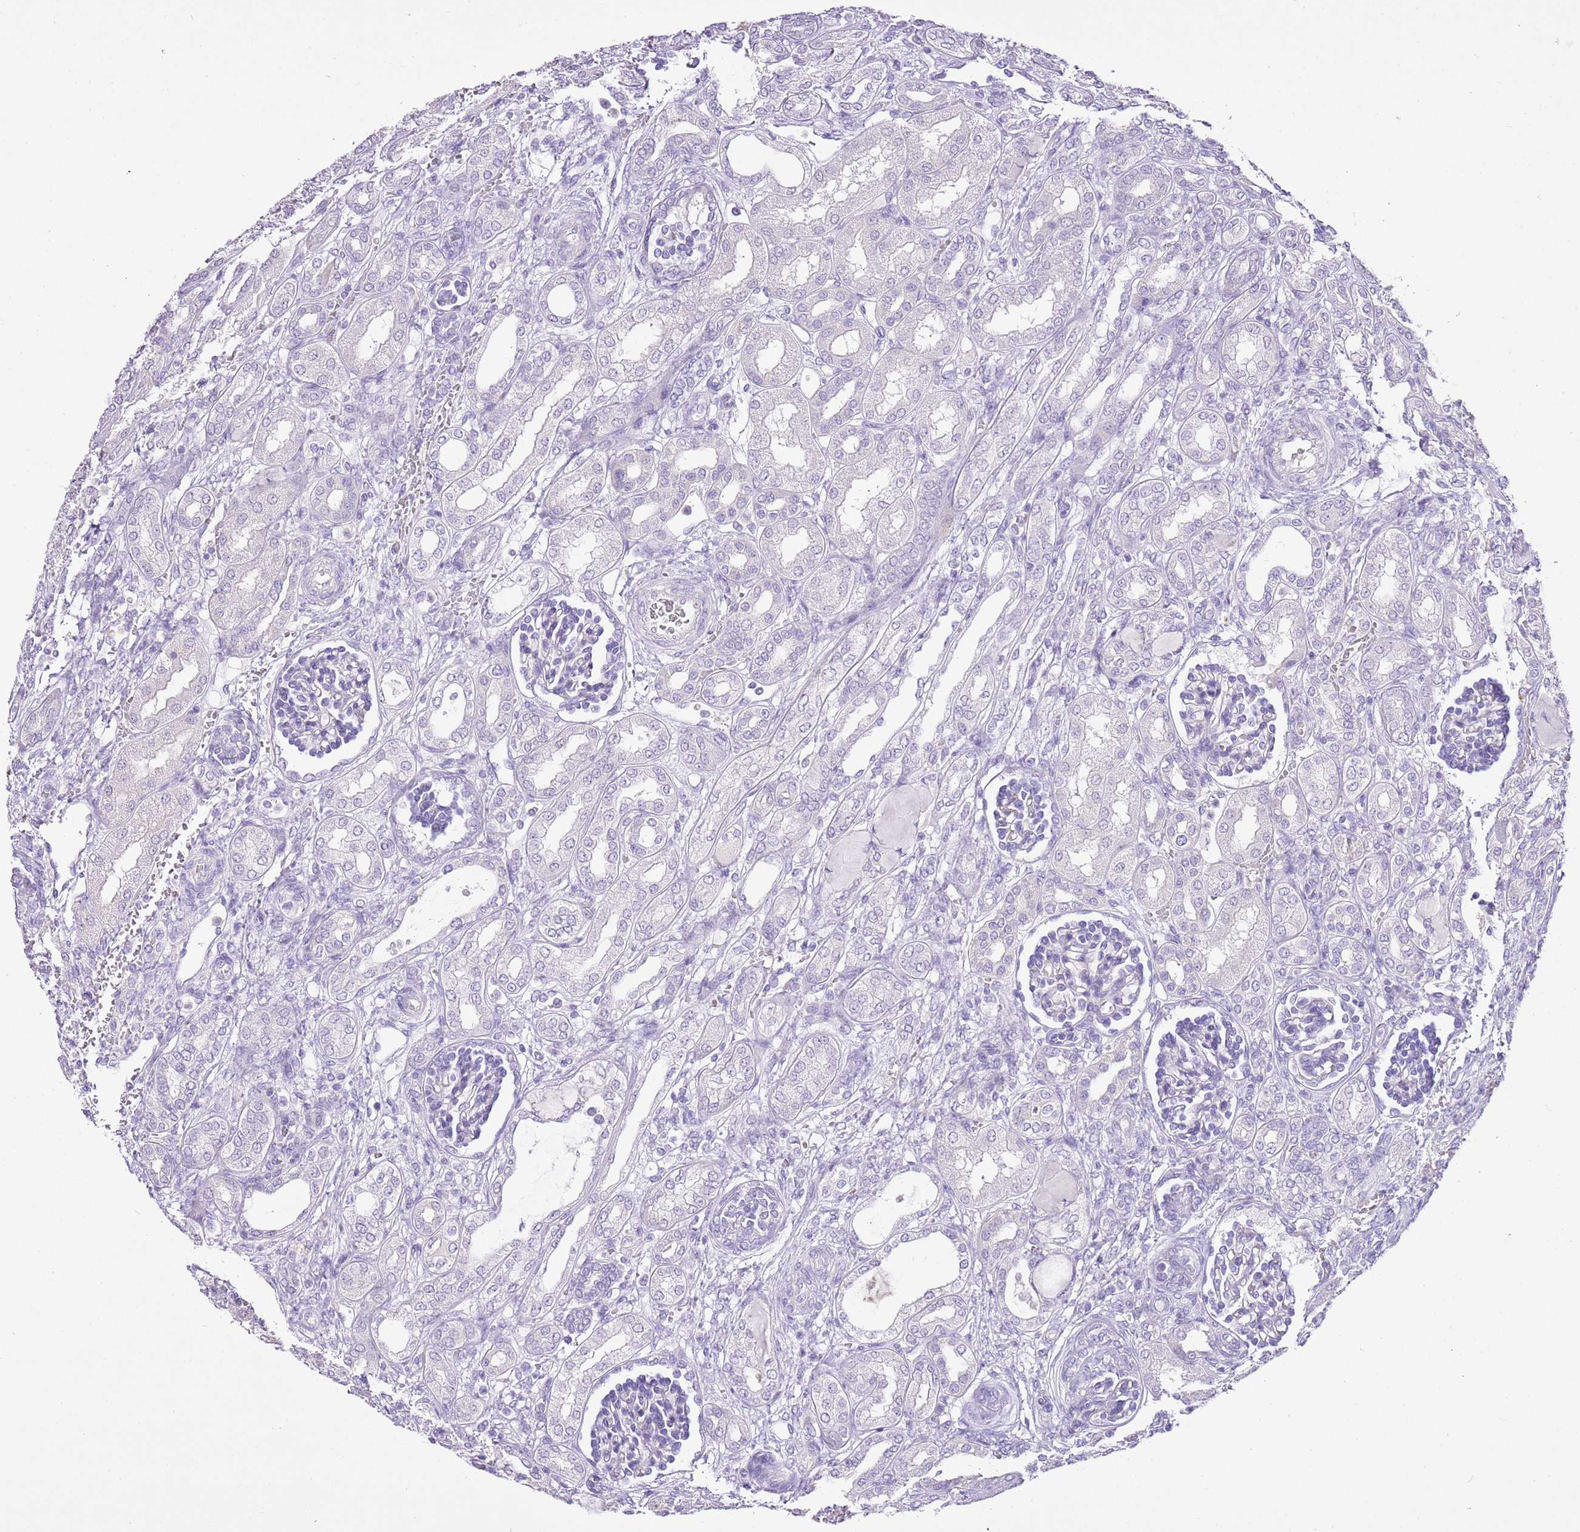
{"staining": {"intensity": "negative", "quantity": "none", "location": "none"}, "tissue": "kidney", "cell_type": "Cells in glomeruli", "image_type": "normal", "snomed": [{"axis": "morphology", "description": "Normal tissue, NOS"}, {"axis": "morphology", "description": "Neoplasm, malignant, NOS"}, {"axis": "topography", "description": "Kidney"}], "caption": "Immunohistochemical staining of normal kidney demonstrates no significant staining in cells in glomeruli. (Stains: DAB (3,3'-diaminobenzidine) immunohistochemistry with hematoxylin counter stain, Microscopy: brightfield microscopy at high magnification).", "gene": "XPO7", "patient": {"sex": "female", "age": 1}}